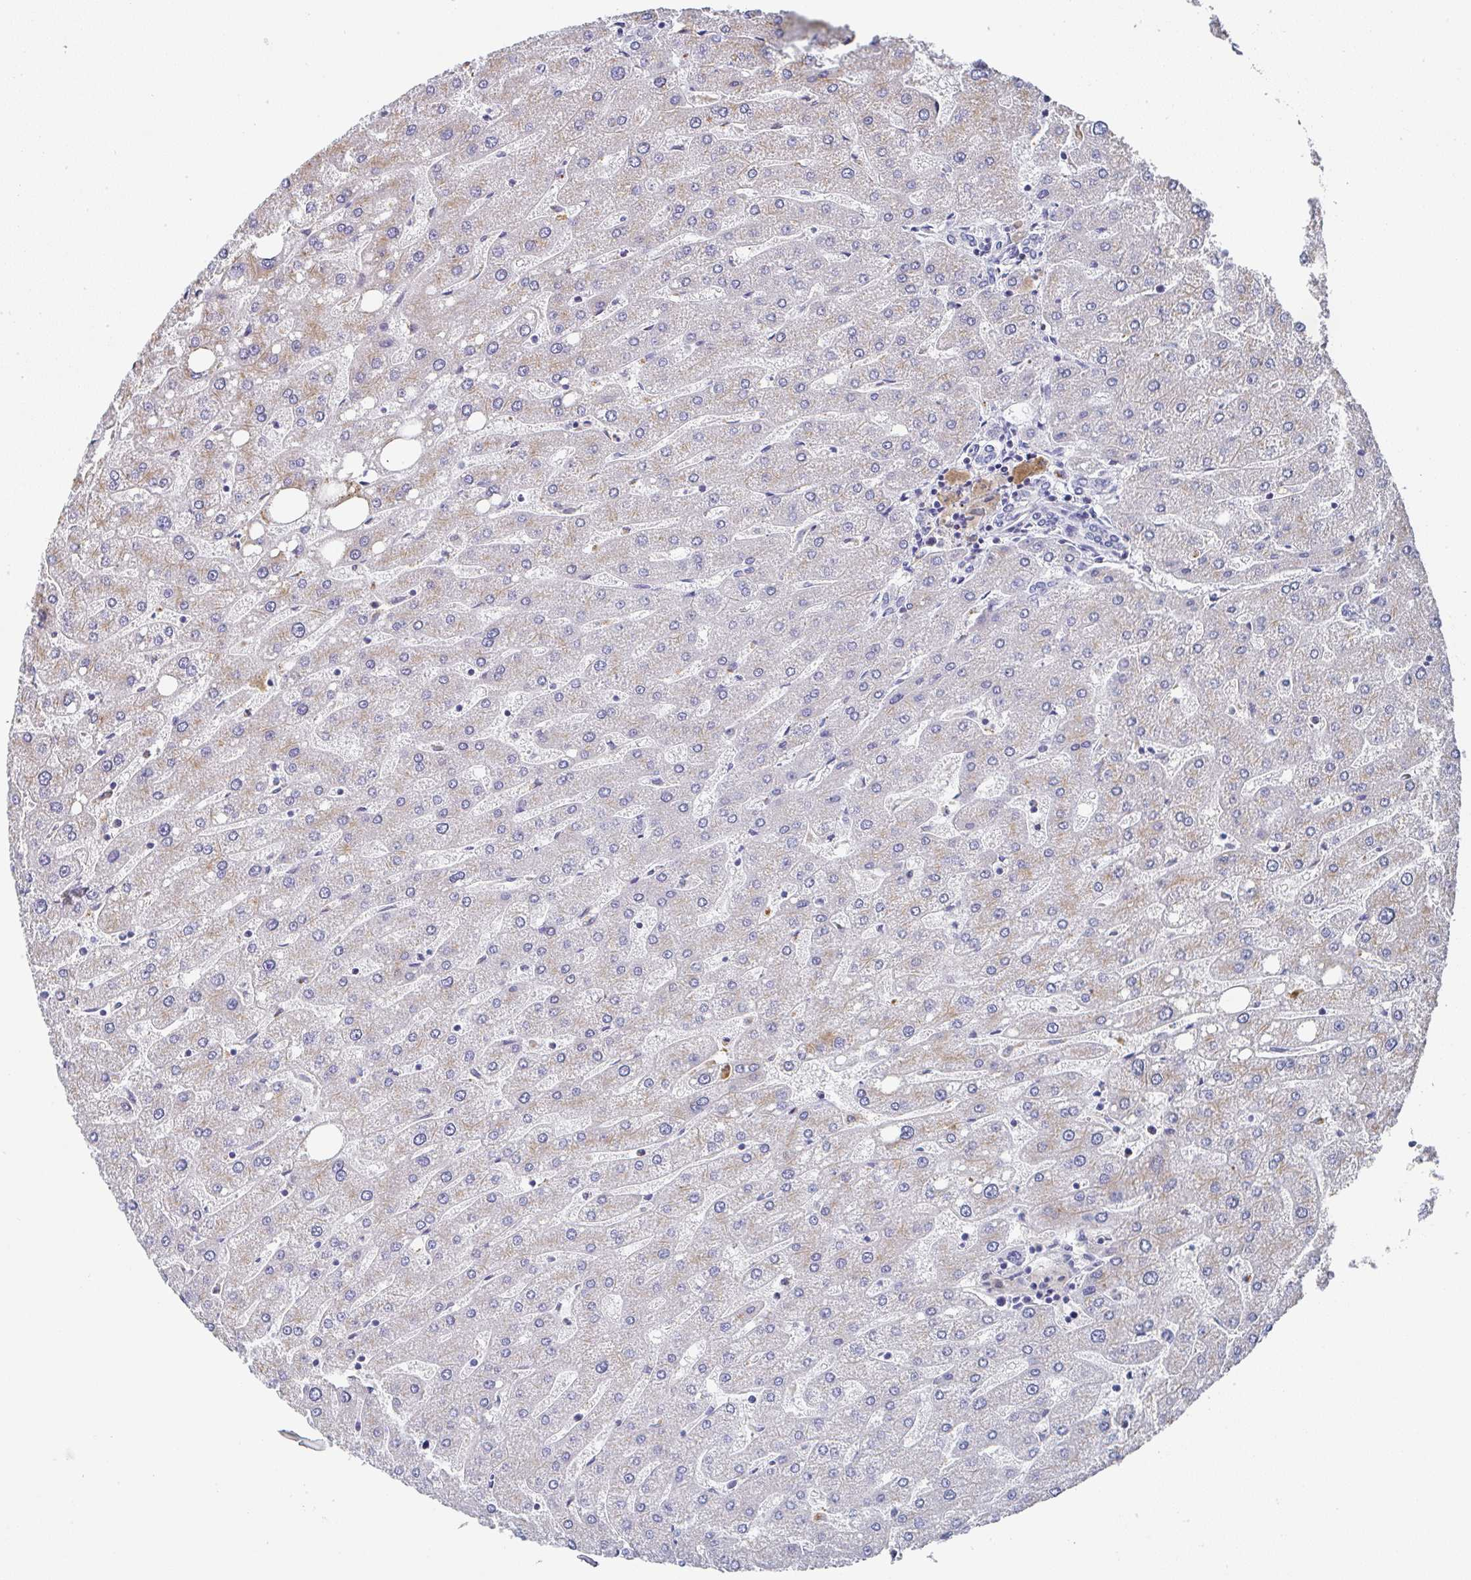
{"staining": {"intensity": "negative", "quantity": "none", "location": "none"}, "tissue": "liver", "cell_type": "Cholangiocytes", "image_type": "normal", "snomed": [{"axis": "morphology", "description": "Normal tissue, NOS"}, {"axis": "topography", "description": "Liver"}], "caption": "This is an immunohistochemistry image of unremarkable human liver. There is no expression in cholangiocytes.", "gene": "NCF1", "patient": {"sex": "male", "age": 67}}